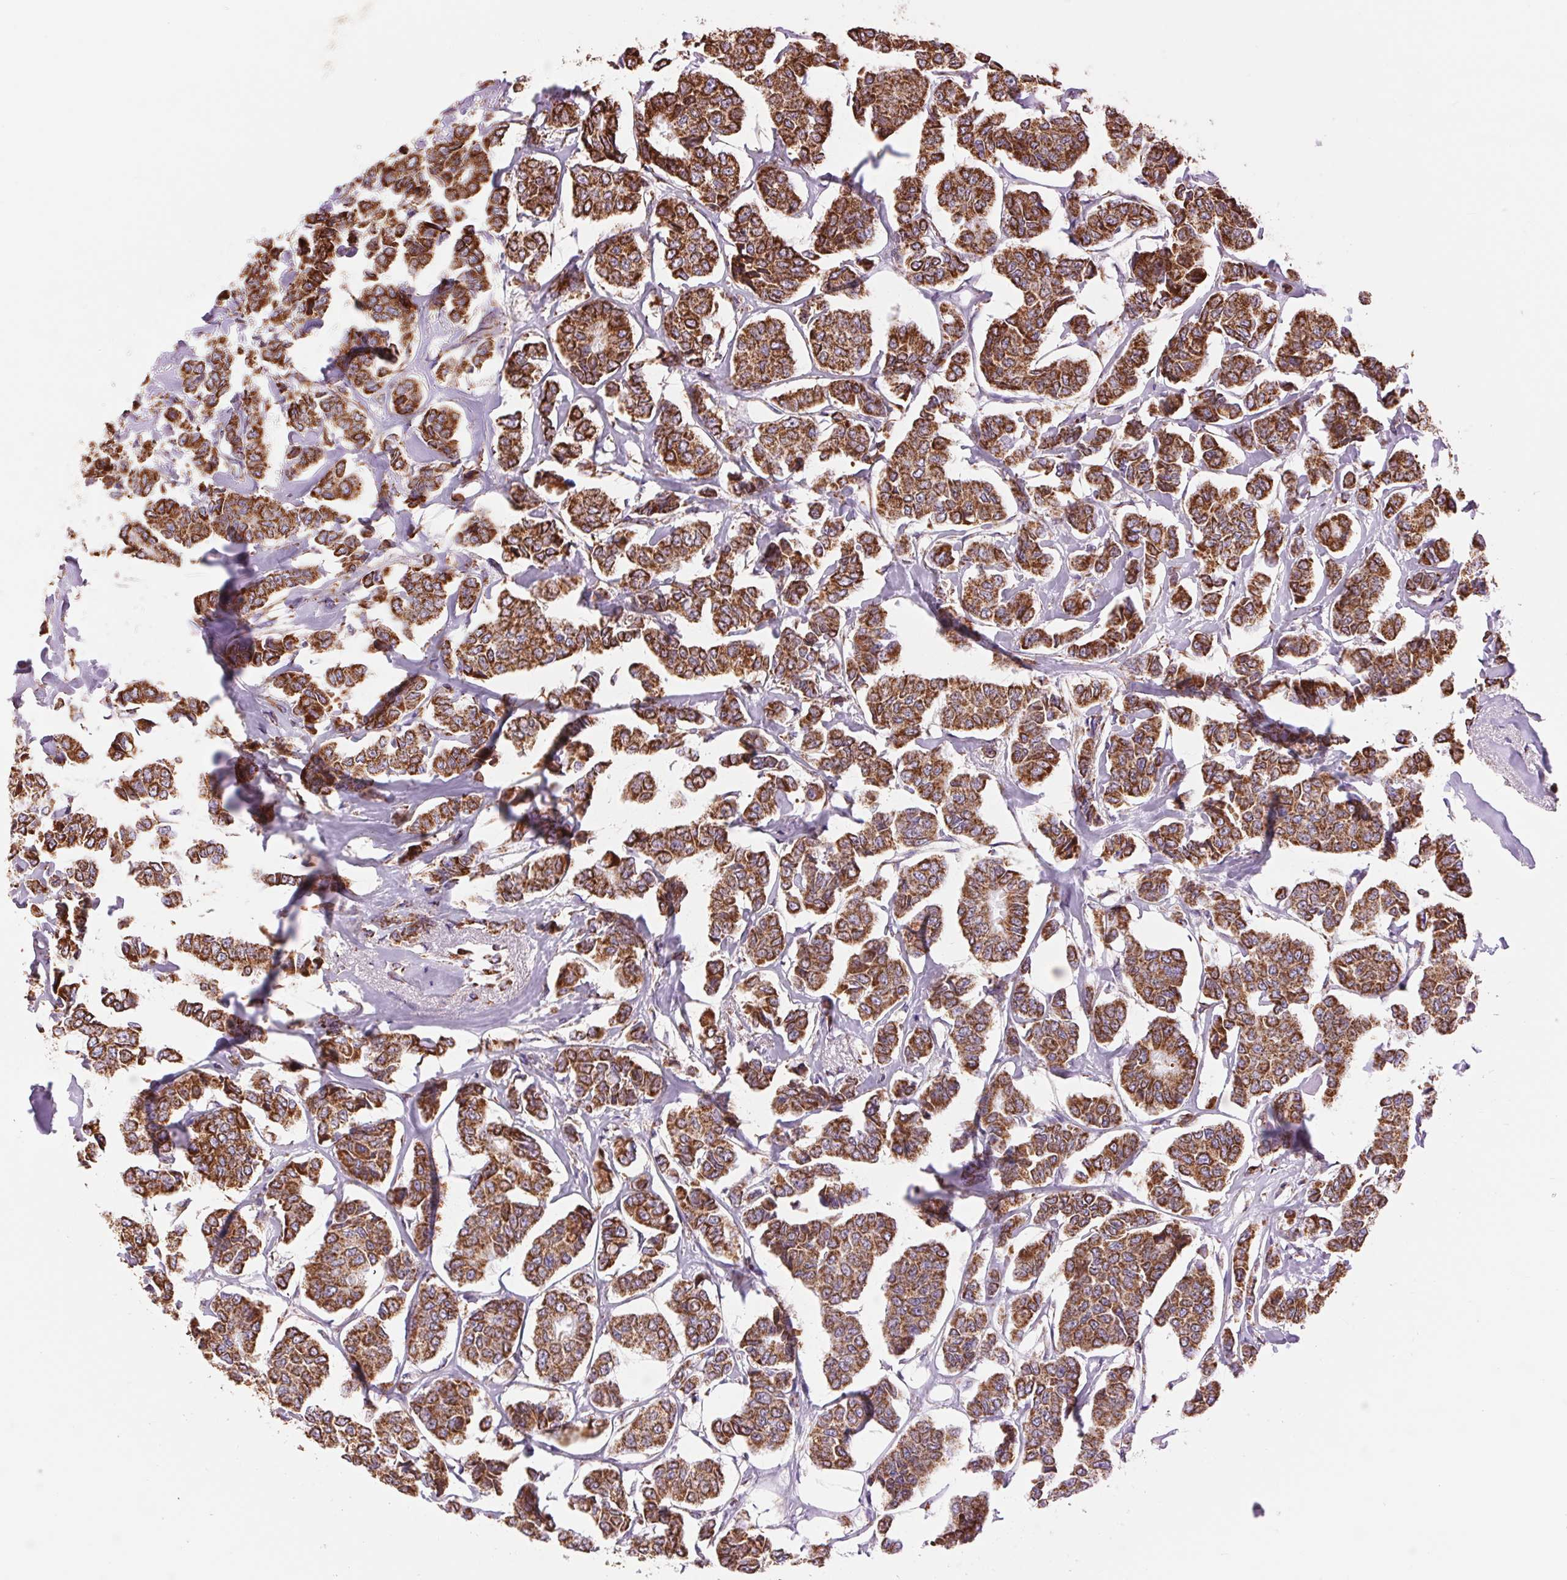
{"staining": {"intensity": "moderate", "quantity": ">75%", "location": "cytoplasmic/membranous"}, "tissue": "breast cancer", "cell_type": "Tumor cells", "image_type": "cancer", "snomed": [{"axis": "morphology", "description": "Duct carcinoma"}, {"axis": "topography", "description": "Breast"}], "caption": "Protein expression analysis of intraductal carcinoma (breast) displays moderate cytoplasmic/membranous positivity in approximately >75% of tumor cells.", "gene": "ATP5PB", "patient": {"sex": "female", "age": 94}}